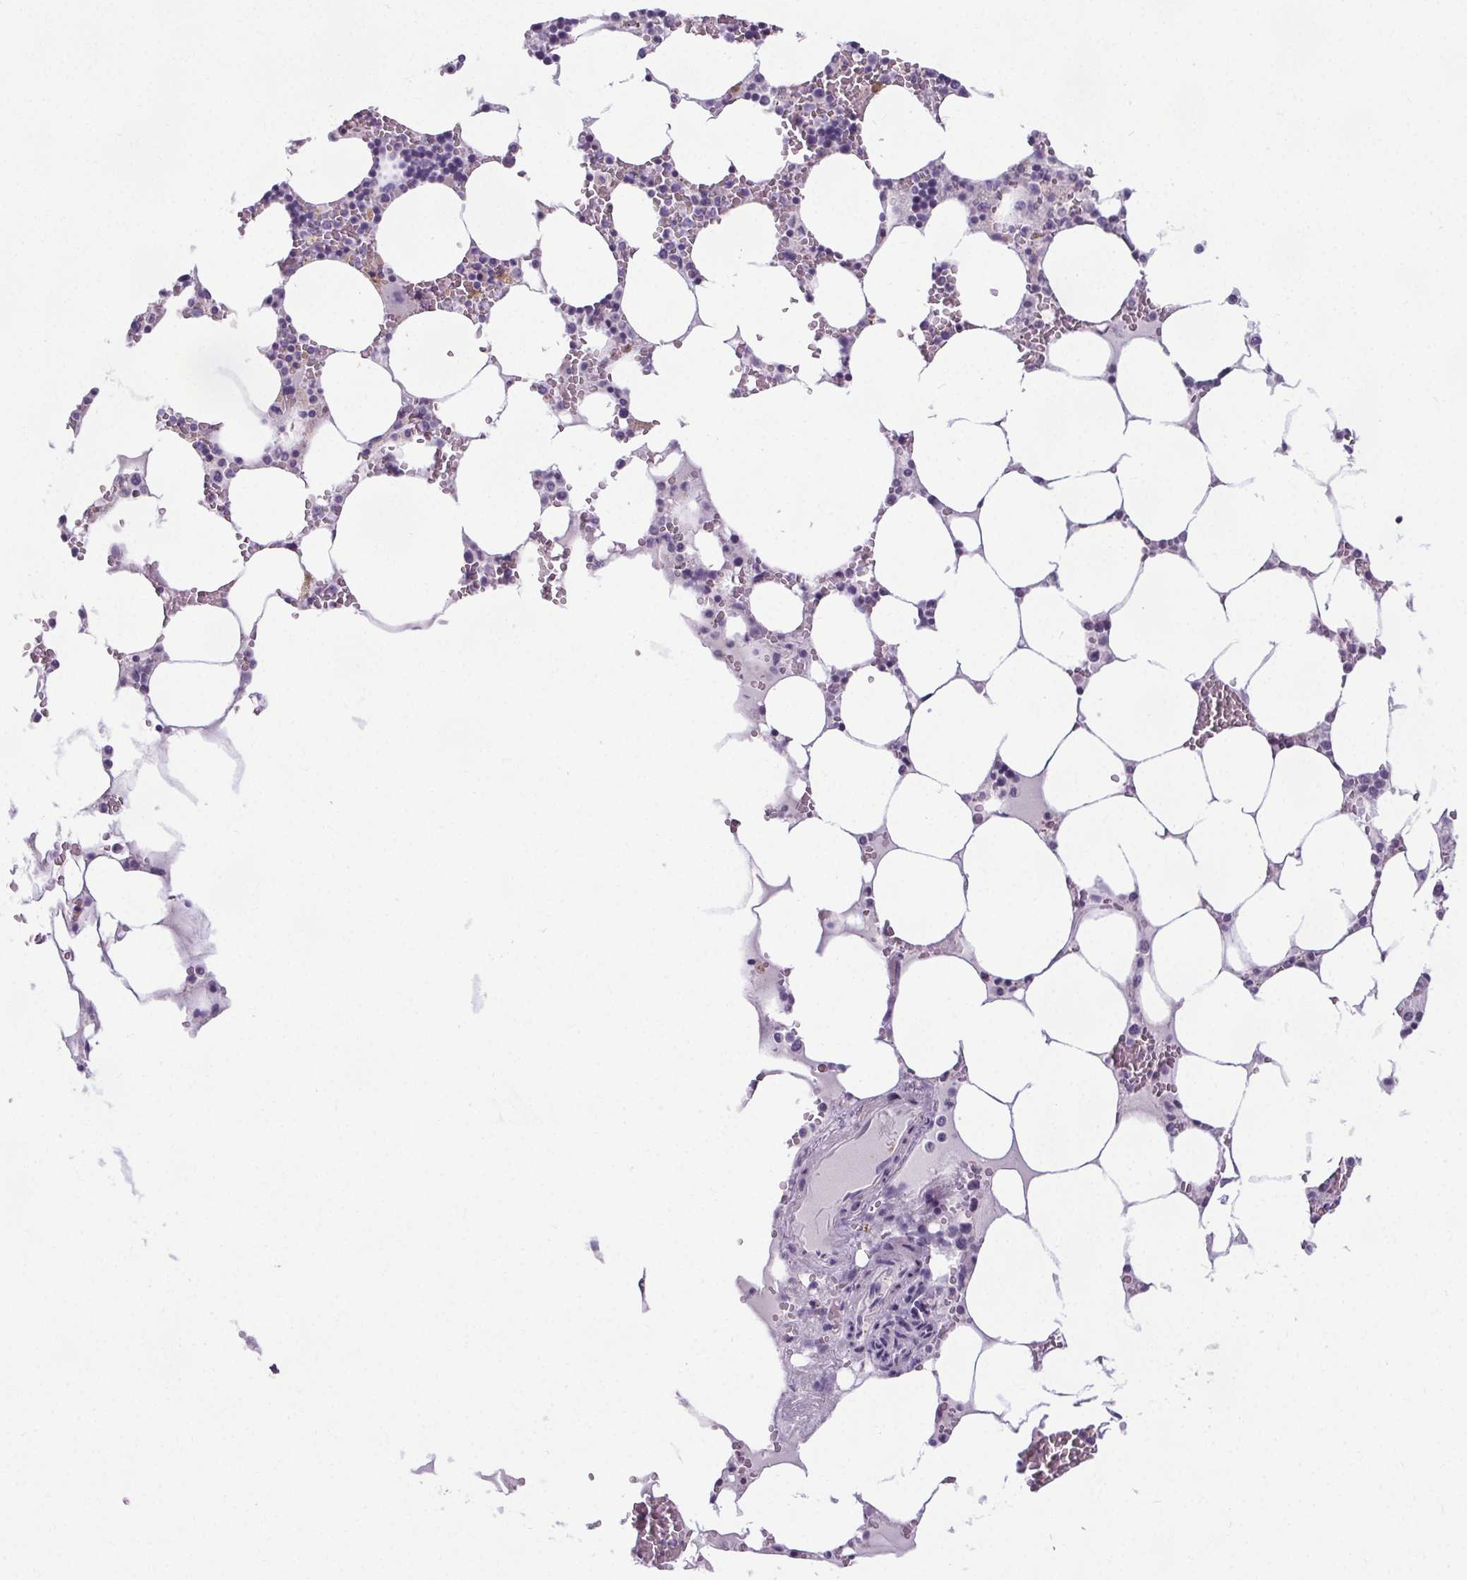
{"staining": {"intensity": "negative", "quantity": "none", "location": "none"}, "tissue": "bone marrow", "cell_type": "Hematopoietic cells", "image_type": "normal", "snomed": [{"axis": "morphology", "description": "Normal tissue, NOS"}, {"axis": "topography", "description": "Bone marrow"}], "caption": "IHC image of benign bone marrow: human bone marrow stained with DAB exhibits no significant protein positivity in hematopoietic cells.", "gene": "ELAVL2", "patient": {"sex": "male", "age": 64}}